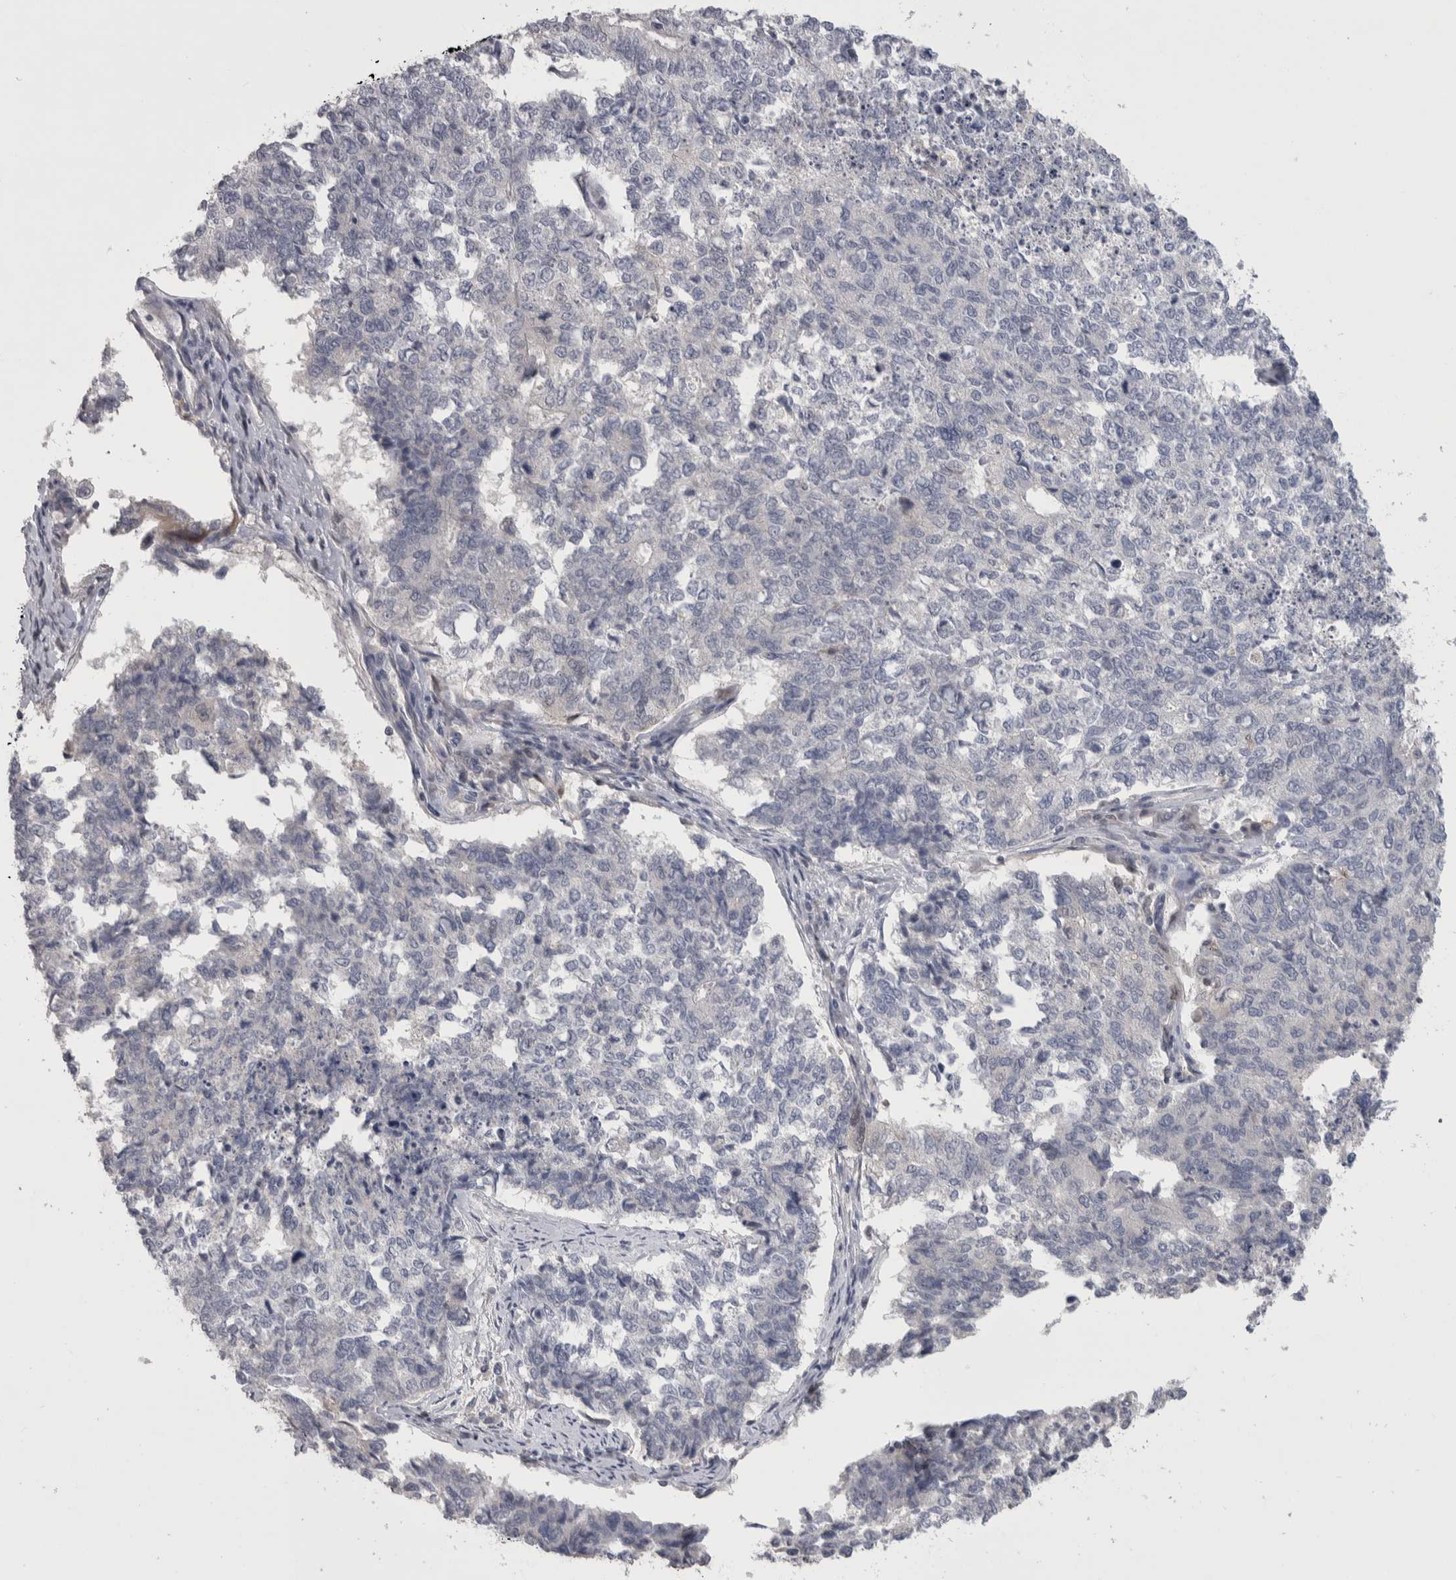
{"staining": {"intensity": "negative", "quantity": "none", "location": "none"}, "tissue": "cervical cancer", "cell_type": "Tumor cells", "image_type": "cancer", "snomed": [{"axis": "morphology", "description": "Squamous cell carcinoma, NOS"}, {"axis": "topography", "description": "Cervix"}], "caption": "The histopathology image shows no staining of tumor cells in cervical squamous cell carcinoma.", "gene": "NFKB2", "patient": {"sex": "female", "age": 63}}